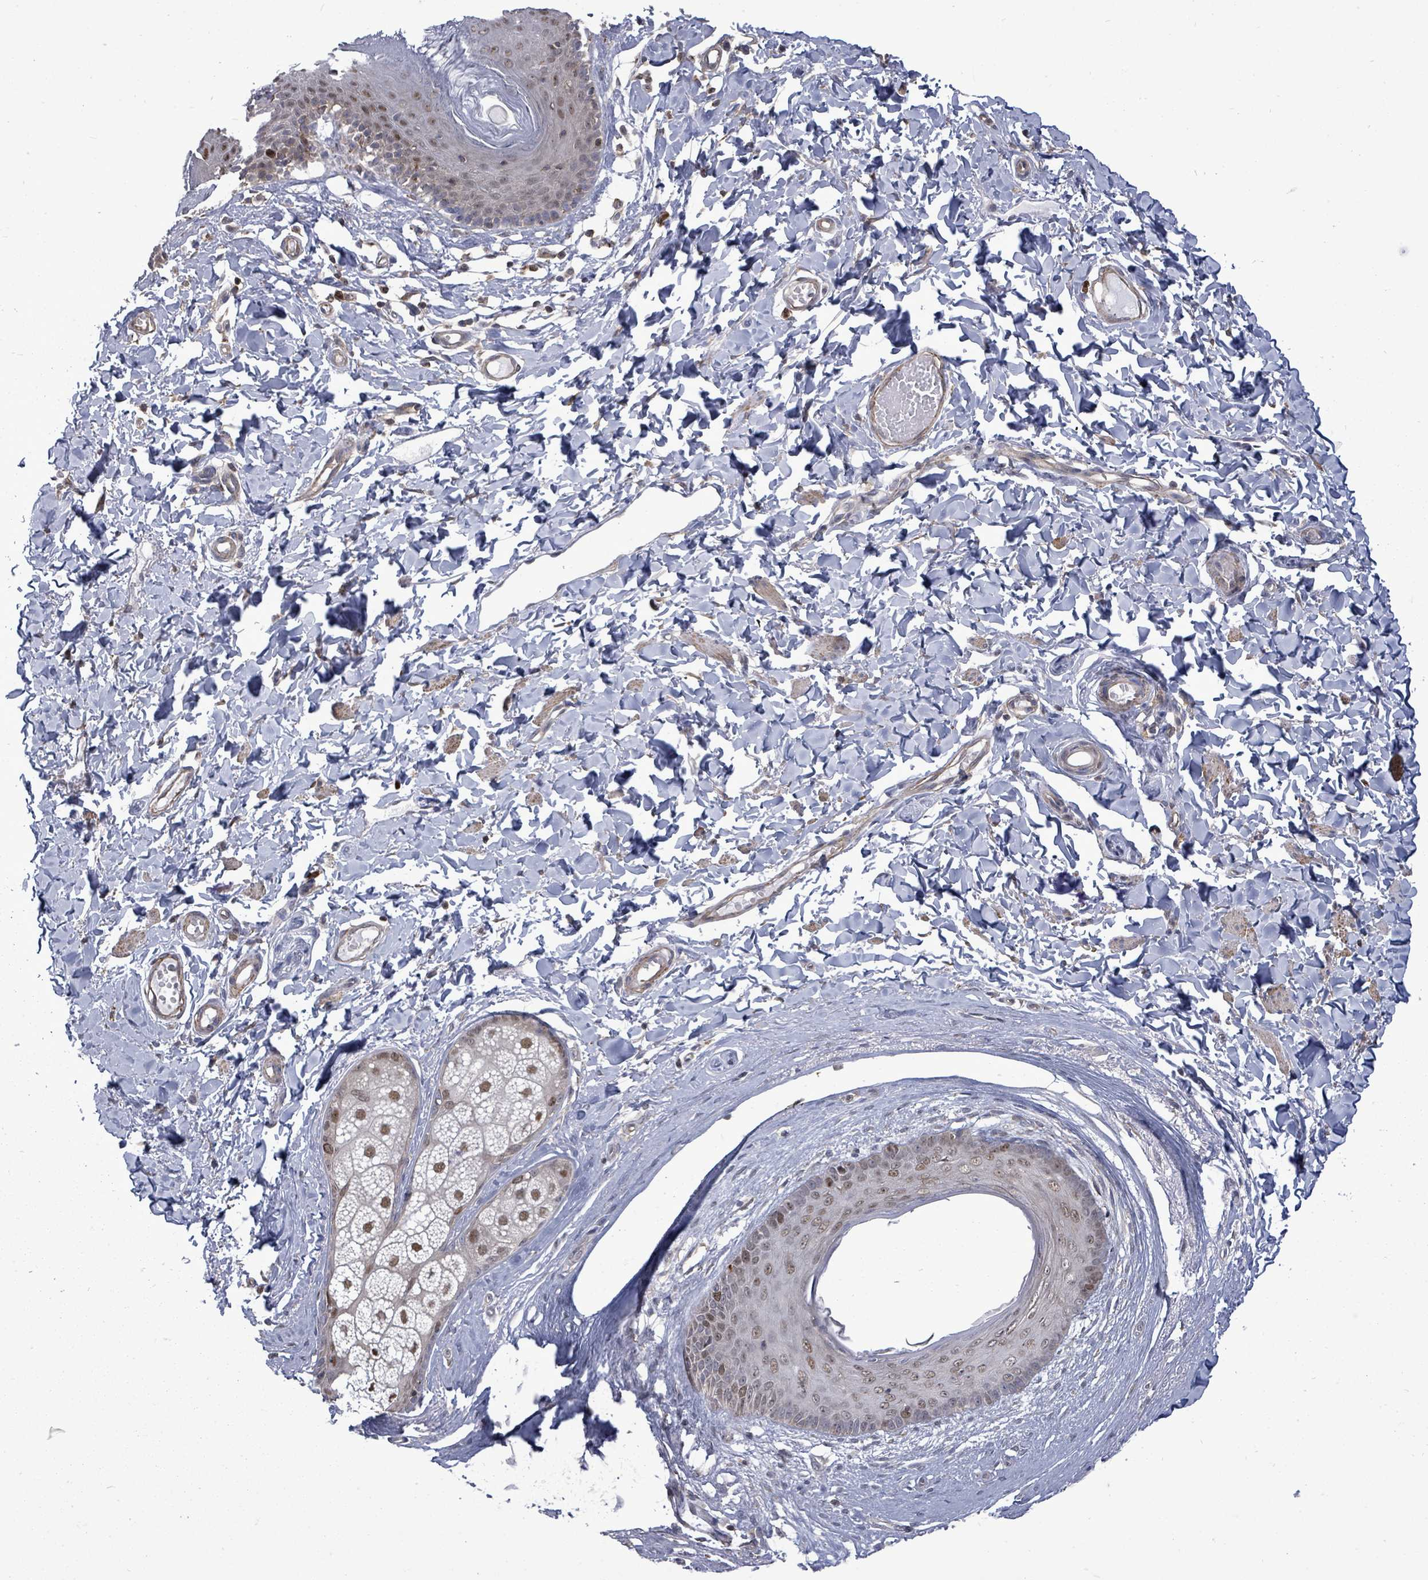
{"staining": {"intensity": "moderate", "quantity": "25%-75%", "location": "nuclear"}, "tissue": "skin", "cell_type": "Epidermal cells", "image_type": "normal", "snomed": [{"axis": "morphology", "description": "Normal tissue, NOS"}, {"axis": "topography", "description": "Vulva"}], "caption": "Immunohistochemical staining of benign human skin exhibits 25%-75% levels of moderate nuclear protein positivity in about 25%-75% of epidermal cells. (IHC, brightfield microscopy, high magnification).", "gene": "PAPSS1", "patient": {"sex": "female", "age": 66}}